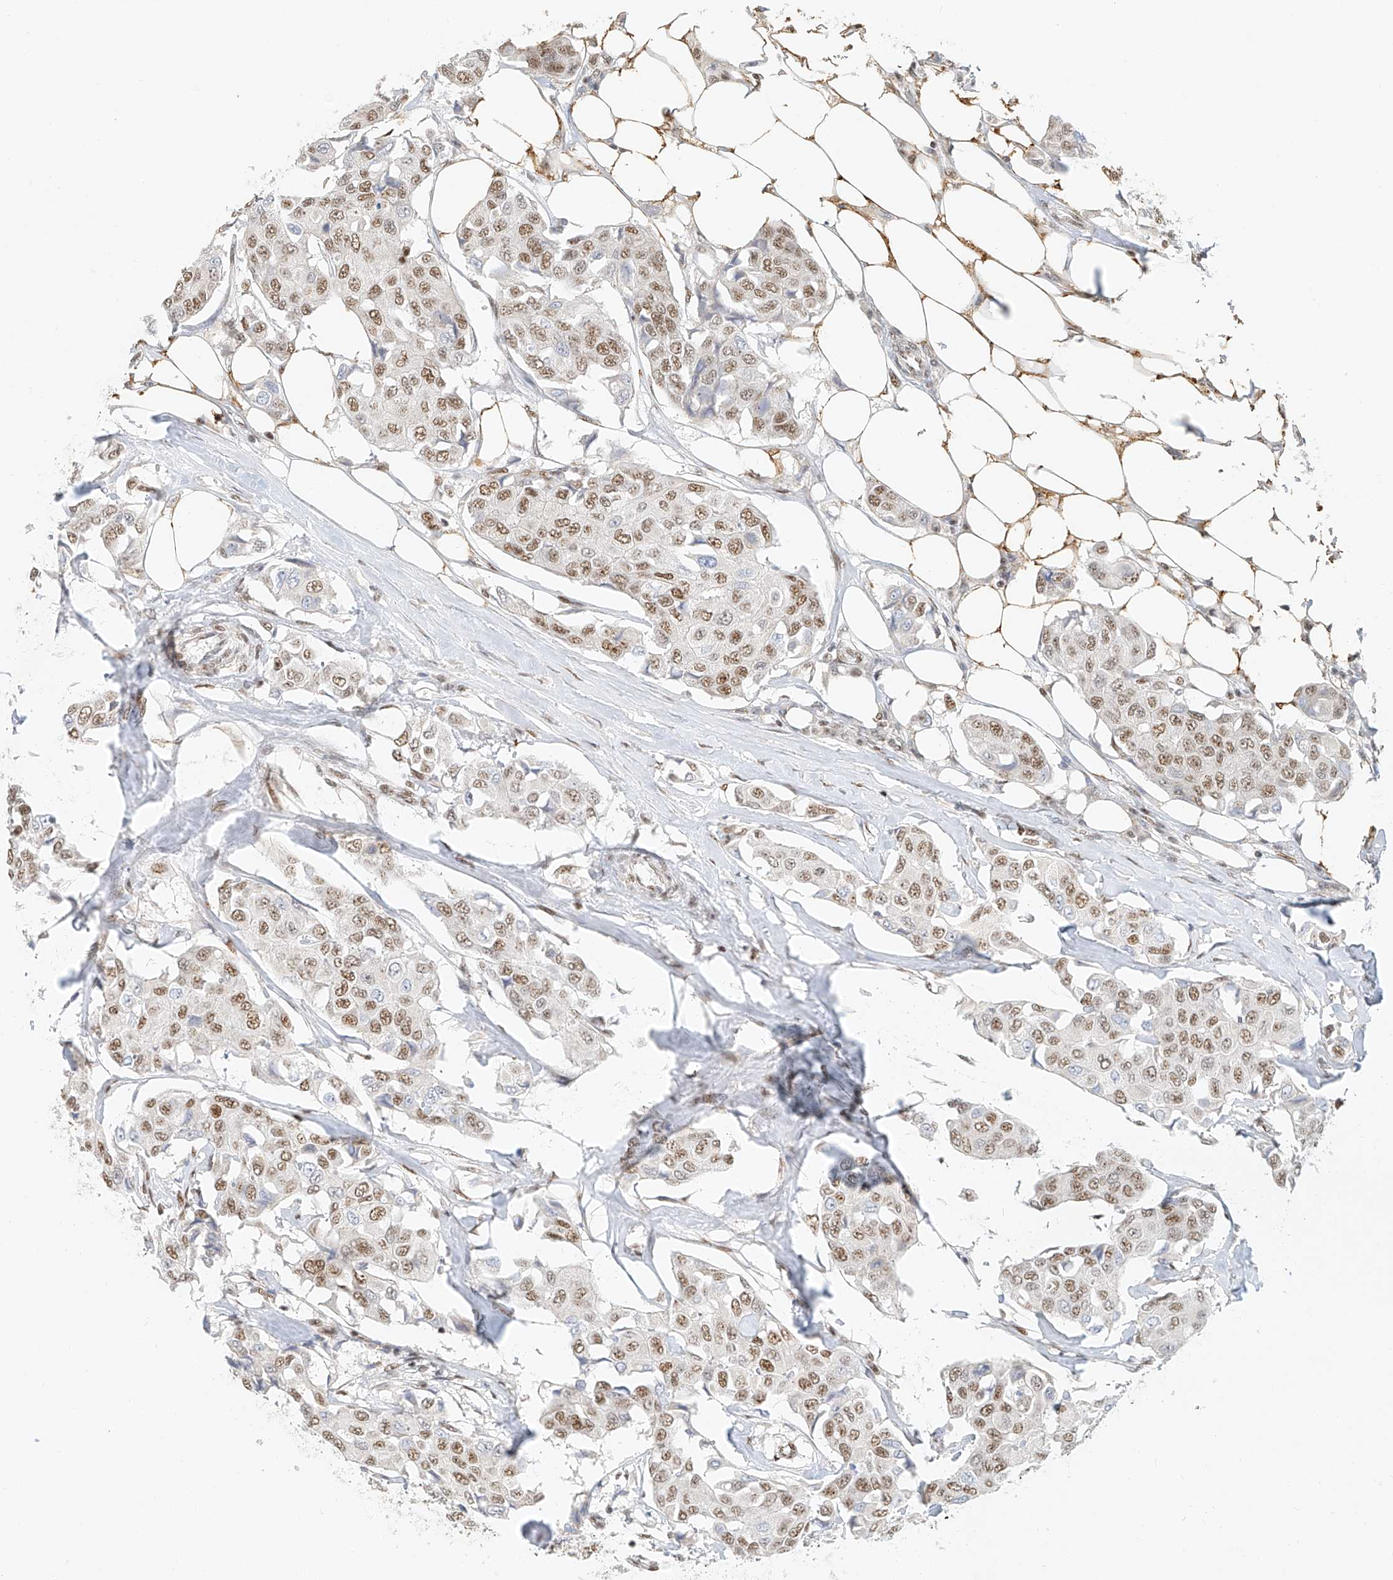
{"staining": {"intensity": "moderate", "quantity": ">75%", "location": "nuclear"}, "tissue": "breast cancer", "cell_type": "Tumor cells", "image_type": "cancer", "snomed": [{"axis": "morphology", "description": "Duct carcinoma"}, {"axis": "topography", "description": "Breast"}], "caption": "The photomicrograph demonstrates a brown stain indicating the presence of a protein in the nuclear of tumor cells in breast cancer (intraductal carcinoma). (Stains: DAB (3,3'-diaminobenzidine) in brown, nuclei in blue, Microscopy: brightfield microscopy at high magnification).", "gene": "CXorf58", "patient": {"sex": "female", "age": 80}}